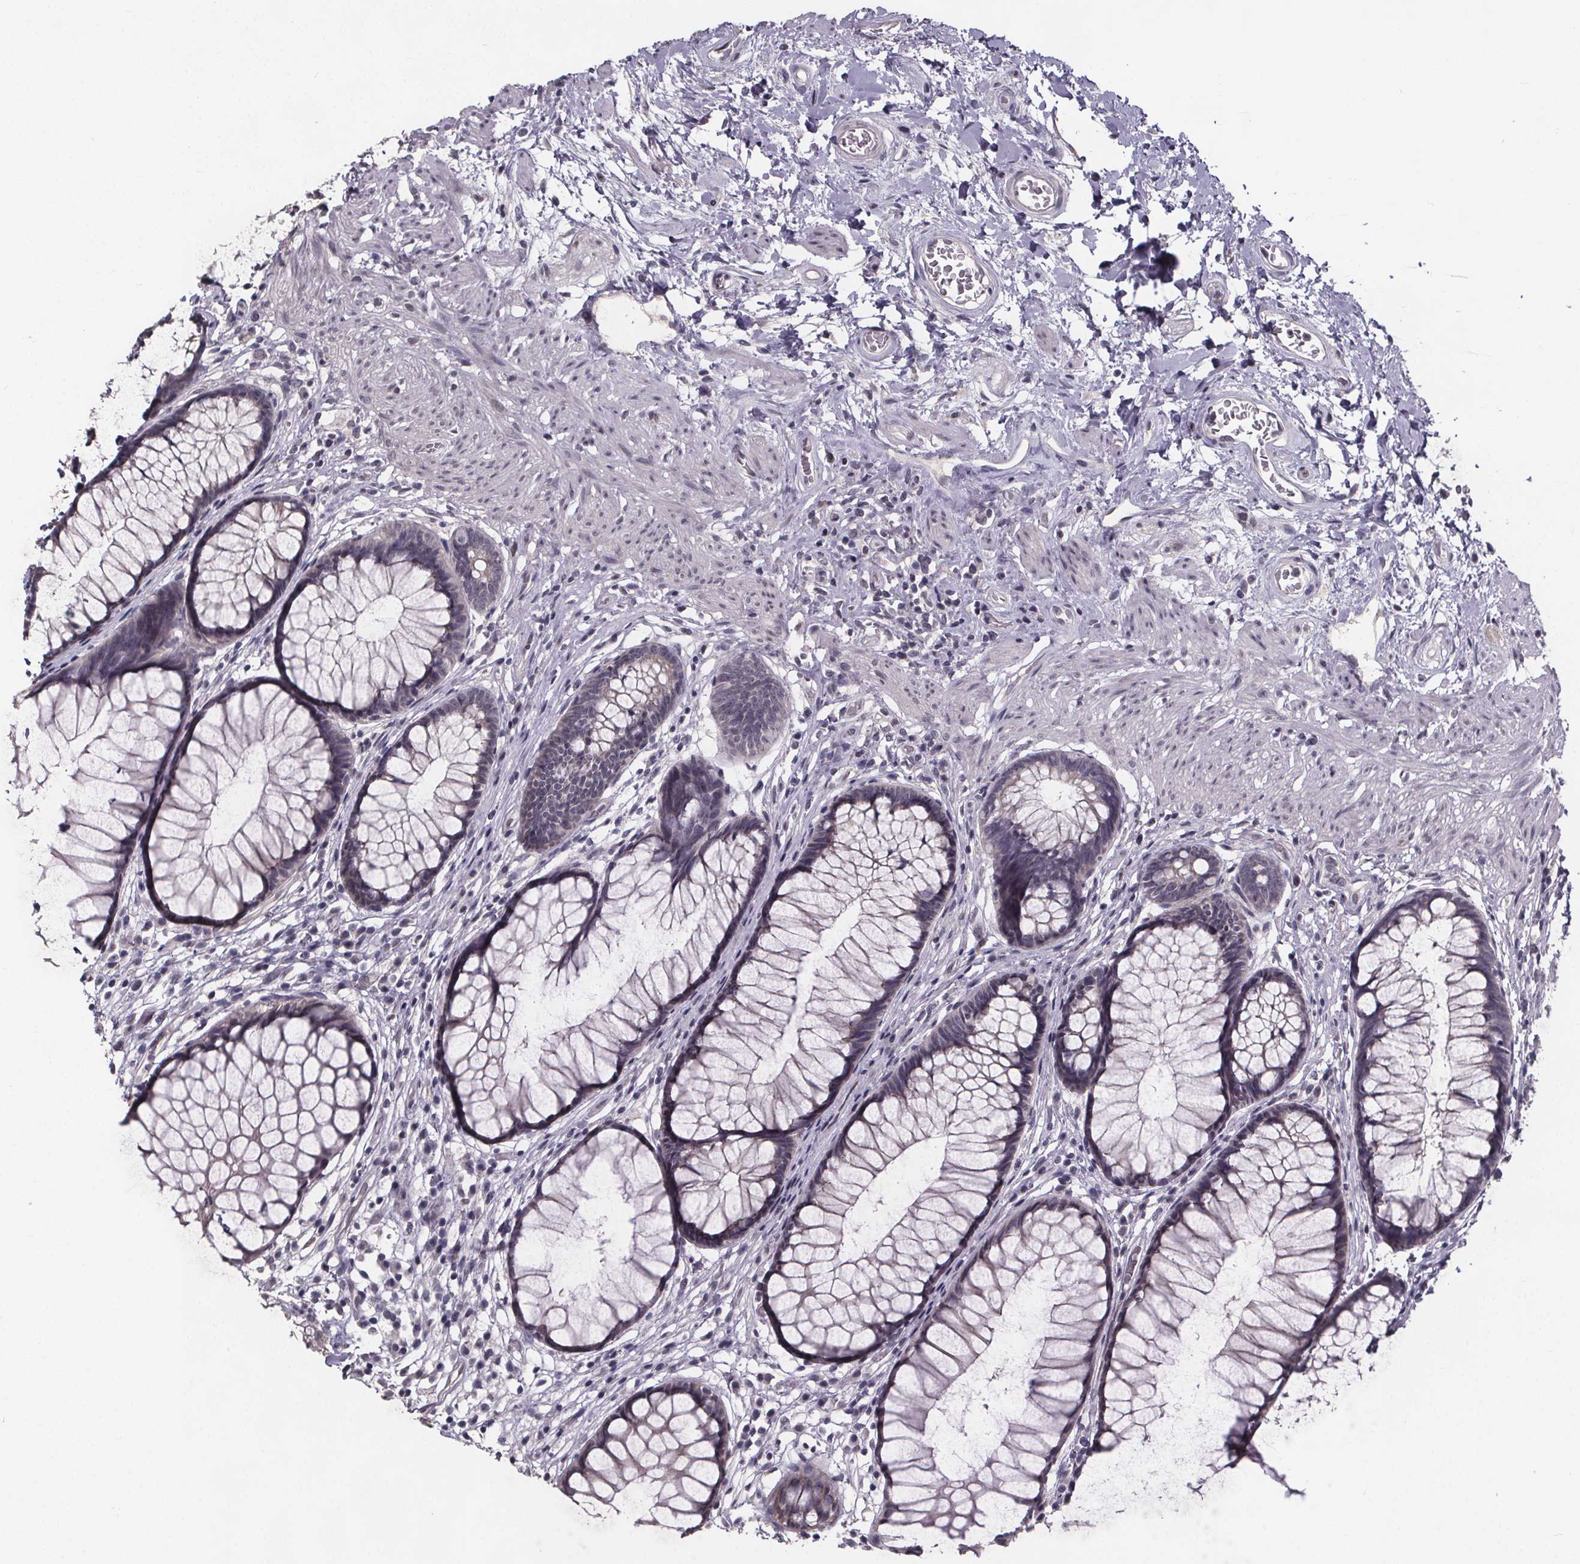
{"staining": {"intensity": "weak", "quantity": "<25%", "location": "cytoplasmic/membranous"}, "tissue": "rectum", "cell_type": "Glandular cells", "image_type": "normal", "snomed": [{"axis": "morphology", "description": "Normal tissue, NOS"}, {"axis": "topography", "description": "Smooth muscle"}, {"axis": "topography", "description": "Rectum"}], "caption": "Glandular cells show no significant staining in unremarkable rectum.", "gene": "FAM181B", "patient": {"sex": "male", "age": 53}}